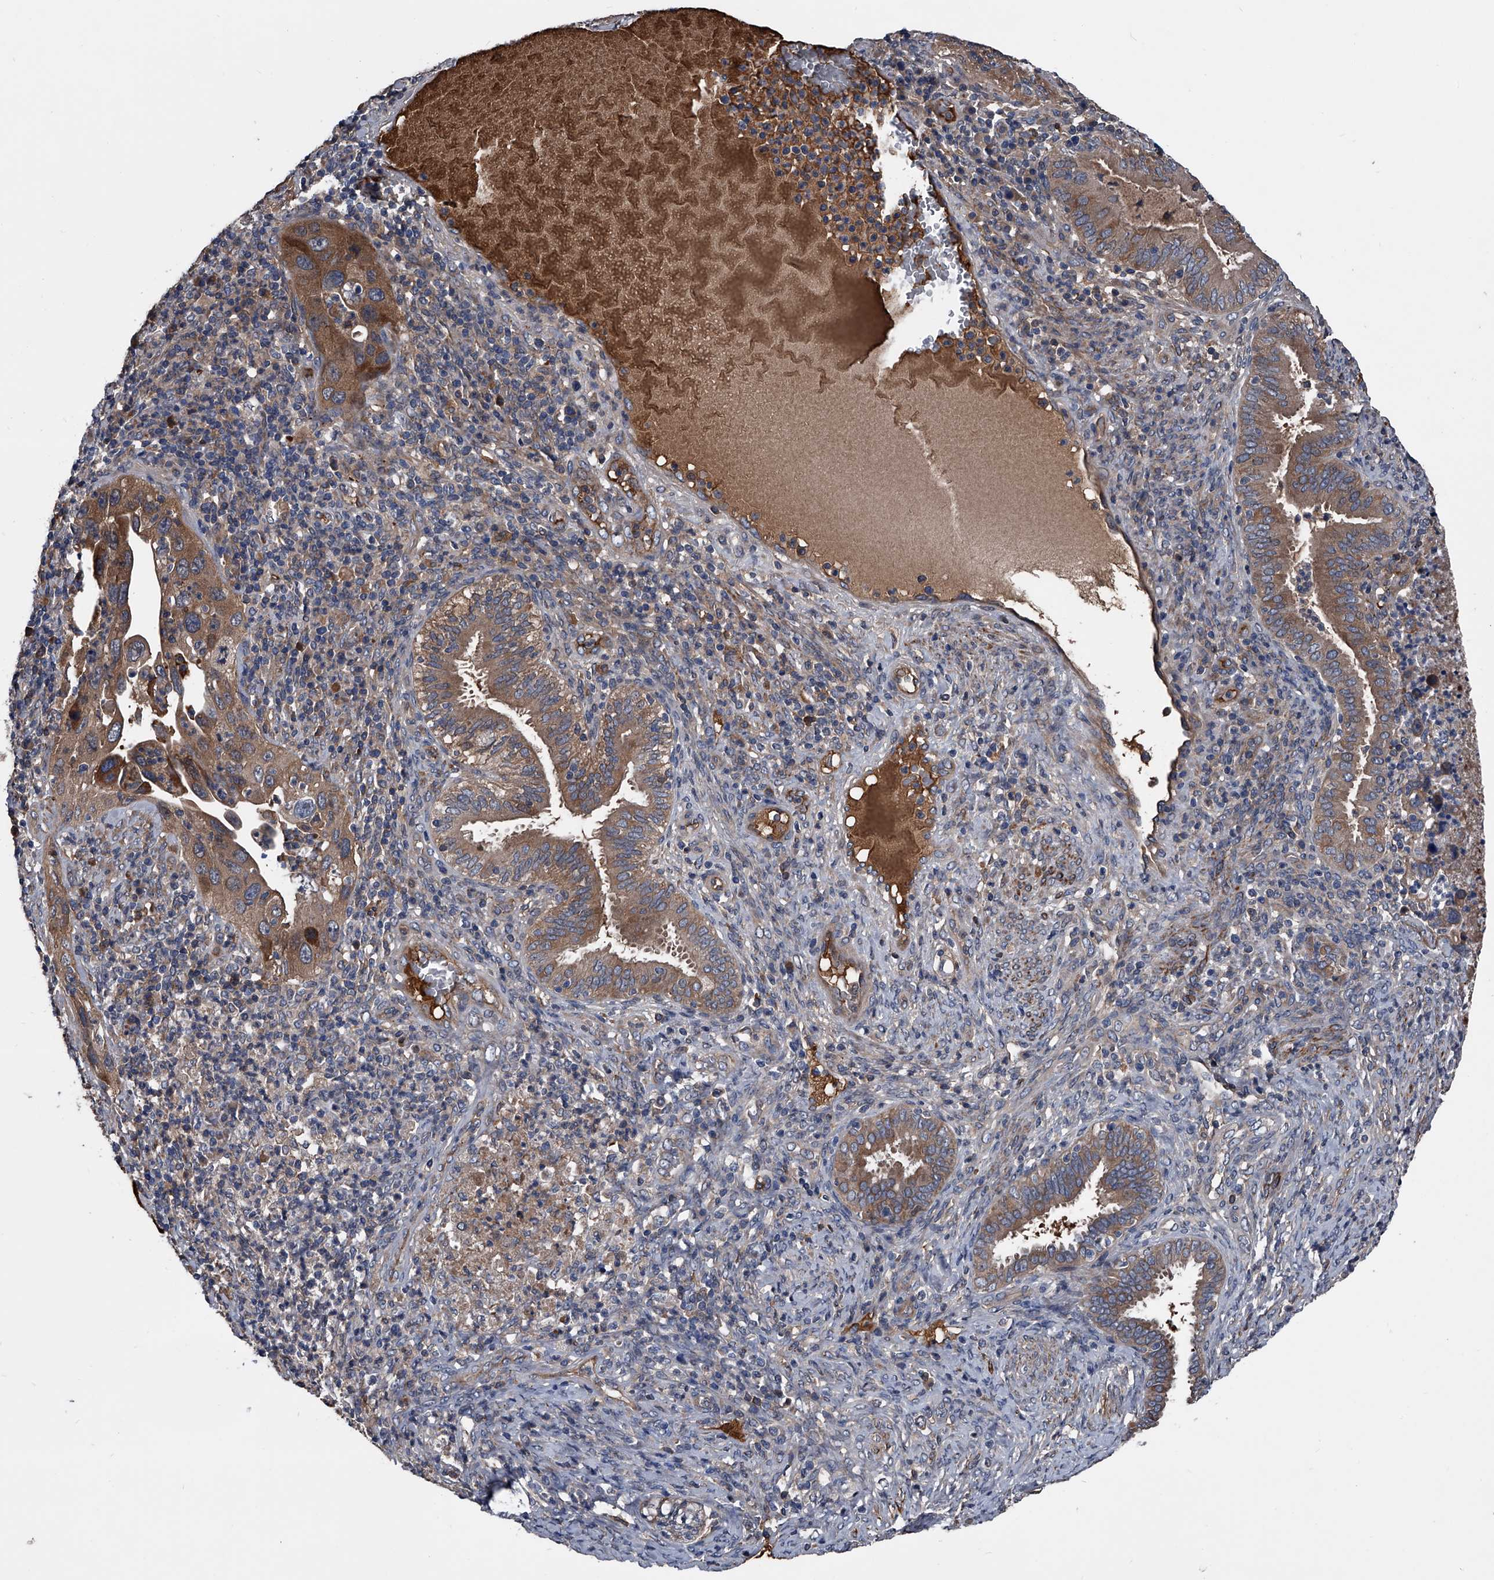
{"staining": {"intensity": "moderate", "quantity": "<25%", "location": "cytoplasmic/membranous"}, "tissue": "cervical cancer", "cell_type": "Tumor cells", "image_type": "cancer", "snomed": [{"axis": "morphology", "description": "Squamous cell carcinoma, NOS"}, {"axis": "topography", "description": "Cervix"}], "caption": "Protein expression analysis of human cervical cancer reveals moderate cytoplasmic/membranous positivity in about <25% of tumor cells. (Stains: DAB (3,3'-diaminobenzidine) in brown, nuclei in blue, Microscopy: brightfield microscopy at high magnification).", "gene": "KIF13A", "patient": {"sex": "female", "age": 38}}